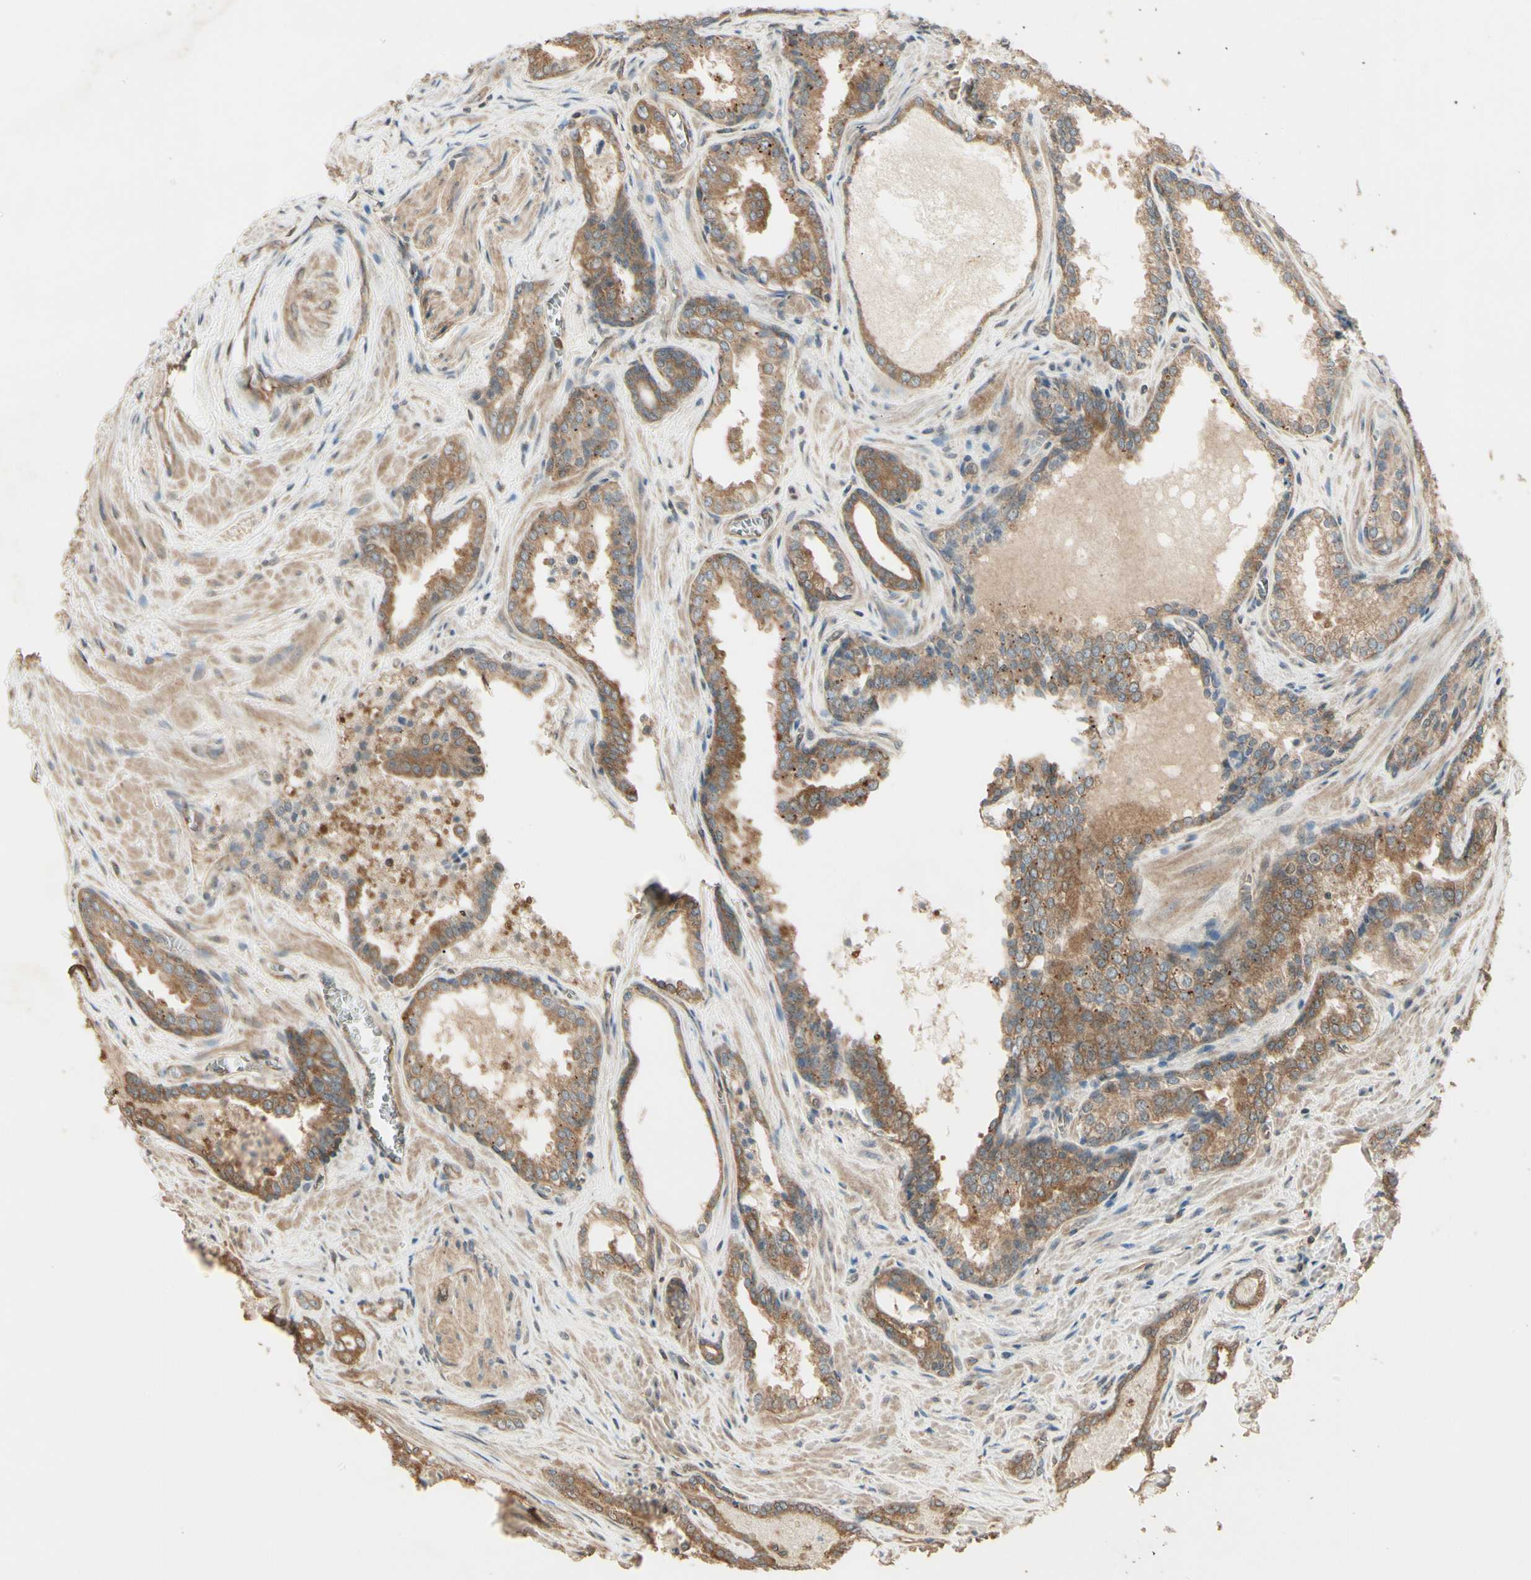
{"staining": {"intensity": "moderate", "quantity": ">75%", "location": "cytoplasmic/membranous"}, "tissue": "prostate cancer", "cell_type": "Tumor cells", "image_type": "cancer", "snomed": [{"axis": "morphology", "description": "Adenocarcinoma, Low grade"}, {"axis": "topography", "description": "Prostate"}], "caption": "This is a histology image of immunohistochemistry staining of prostate cancer, which shows moderate positivity in the cytoplasmic/membranous of tumor cells.", "gene": "CCT7", "patient": {"sex": "male", "age": 60}}